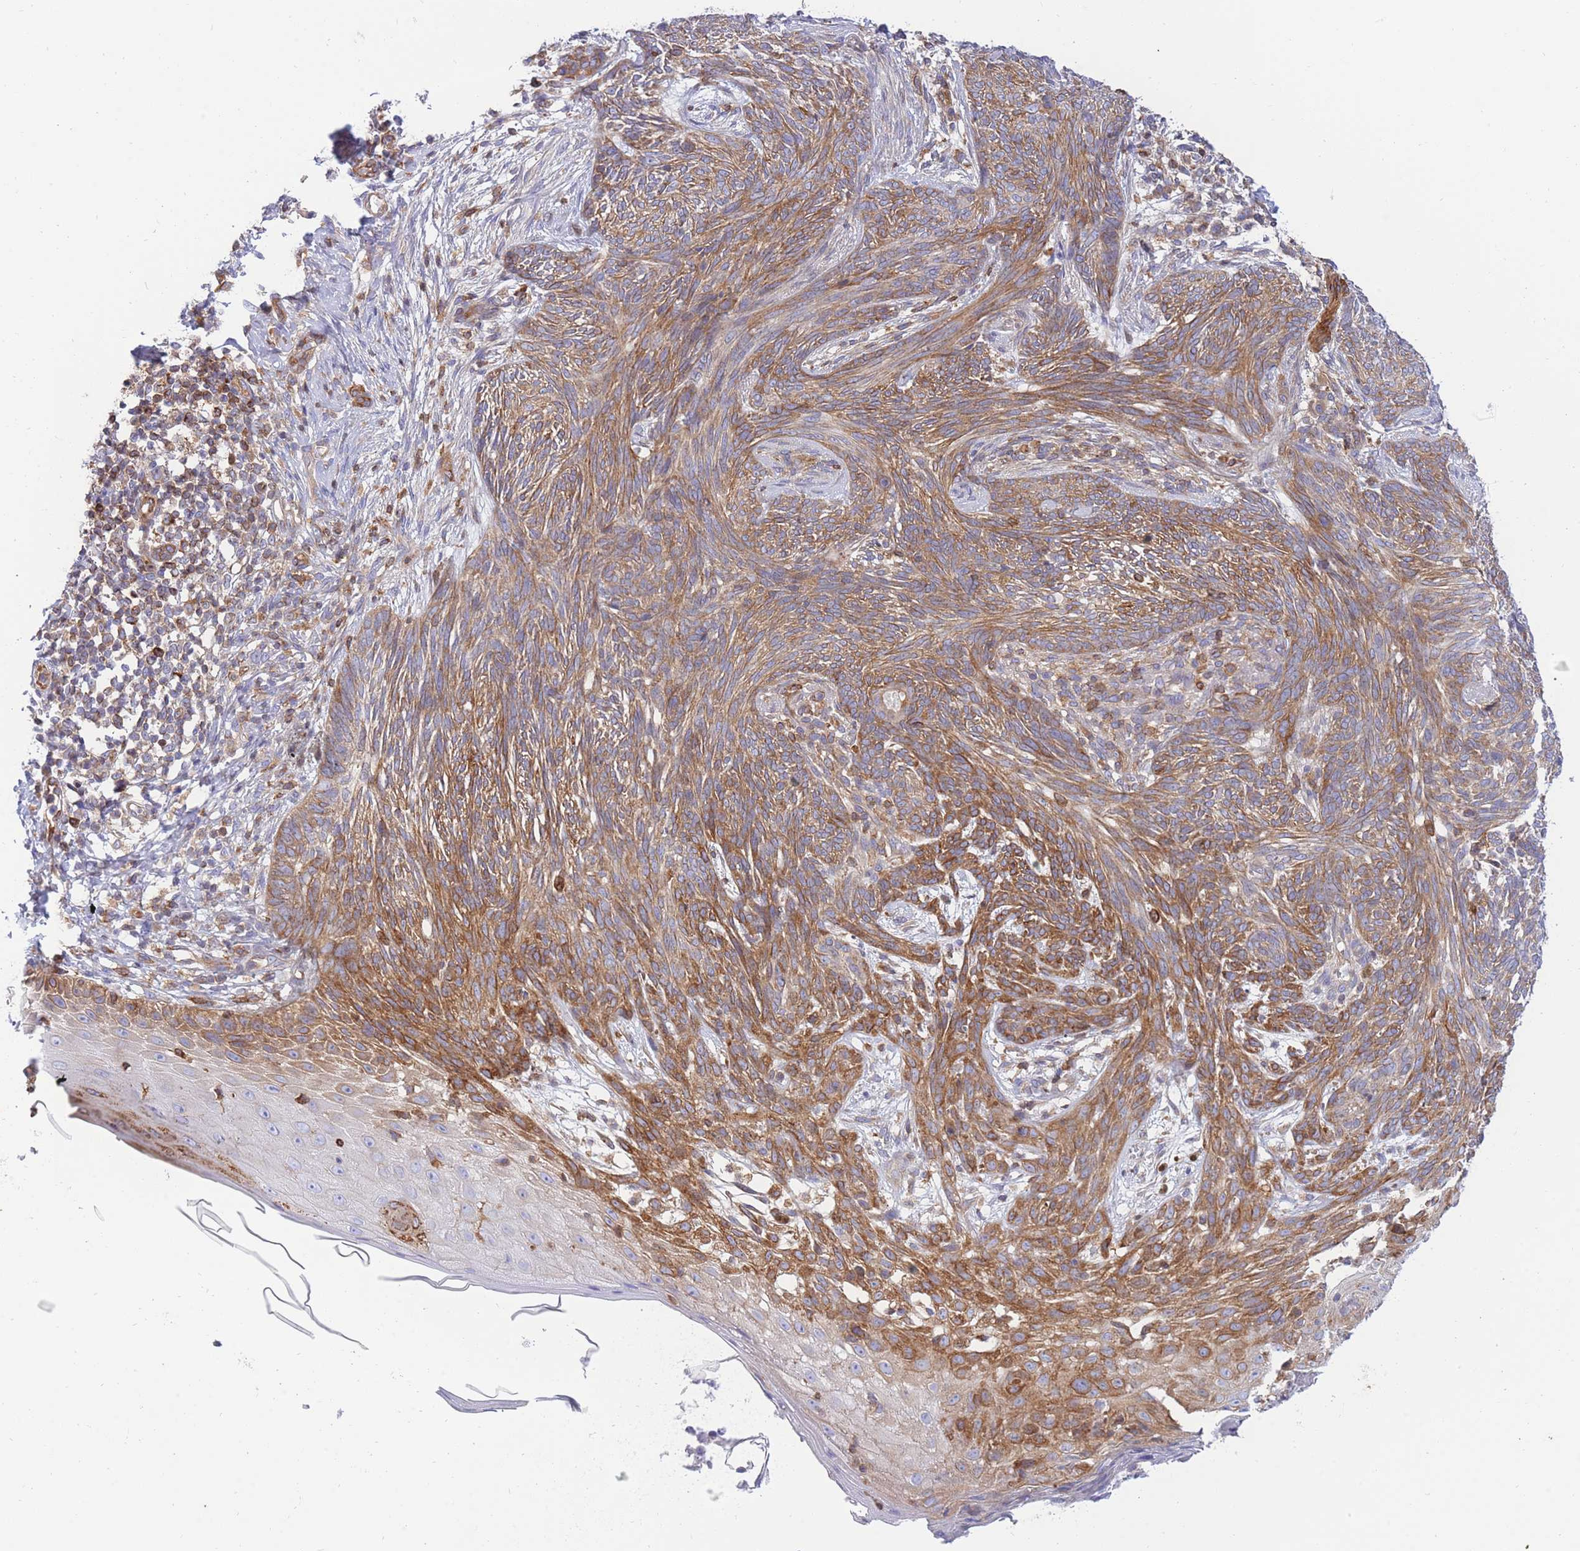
{"staining": {"intensity": "moderate", "quantity": ">75%", "location": "cytoplasmic/membranous"}, "tissue": "skin cancer", "cell_type": "Tumor cells", "image_type": "cancer", "snomed": [{"axis": "morphology", "description": "Basal cell carcinoma"}, {"axis": "topography", "description": "Skin"}], "caption": "Immunohistochemistry photomicrograph of human basal cell carcinoma (skin) stained for a protein (brown), which shows medium levels of moderate cytoplasmic/membranous positivity in about >75% of tumor cells.", "gene": "REM1", "patient": {"sex": "male", "age": 73}}